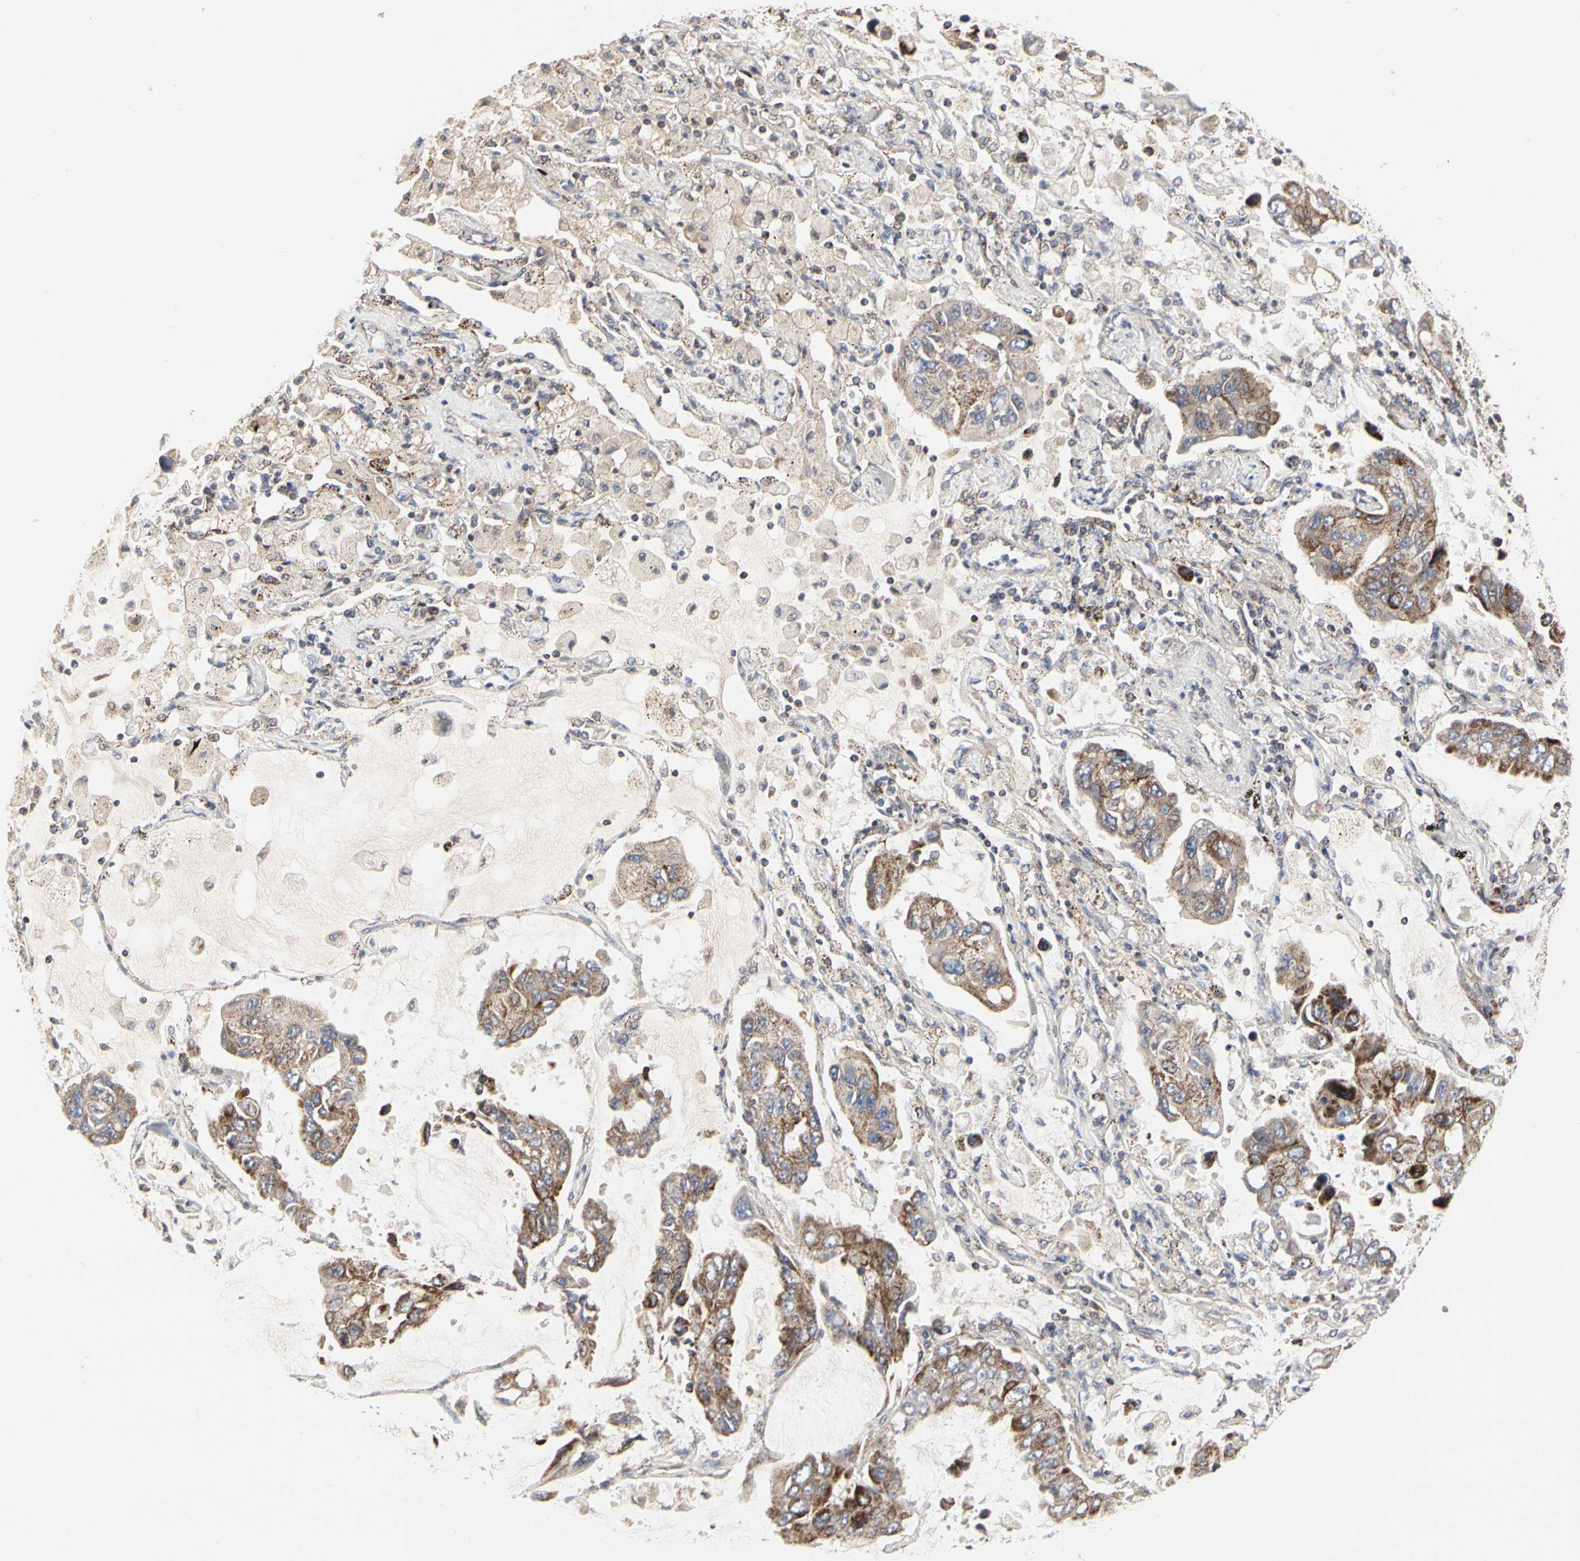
{"staining": {"intensity": "moderate", "quantity": ">75%", "location": "cytoplasmic/membranous"}, "tissue": "lung cancer", "cell_type": "Tumor cells", "image_type": "cancer", "snomed": [{"axis": "morphology", "description": "Adenocarcinoma, NOS"}, {"axis": "topography", "description": "Lung"}], "caption": "Adenocarcinoma (lung) tissue exhibits moderate cytoplasmic/membranous expression in approximately >75% of tumor cells, visualized by immunohistochemistry.", "gene": "TSKU", "patient": {"sex": "male", "age": 64}}